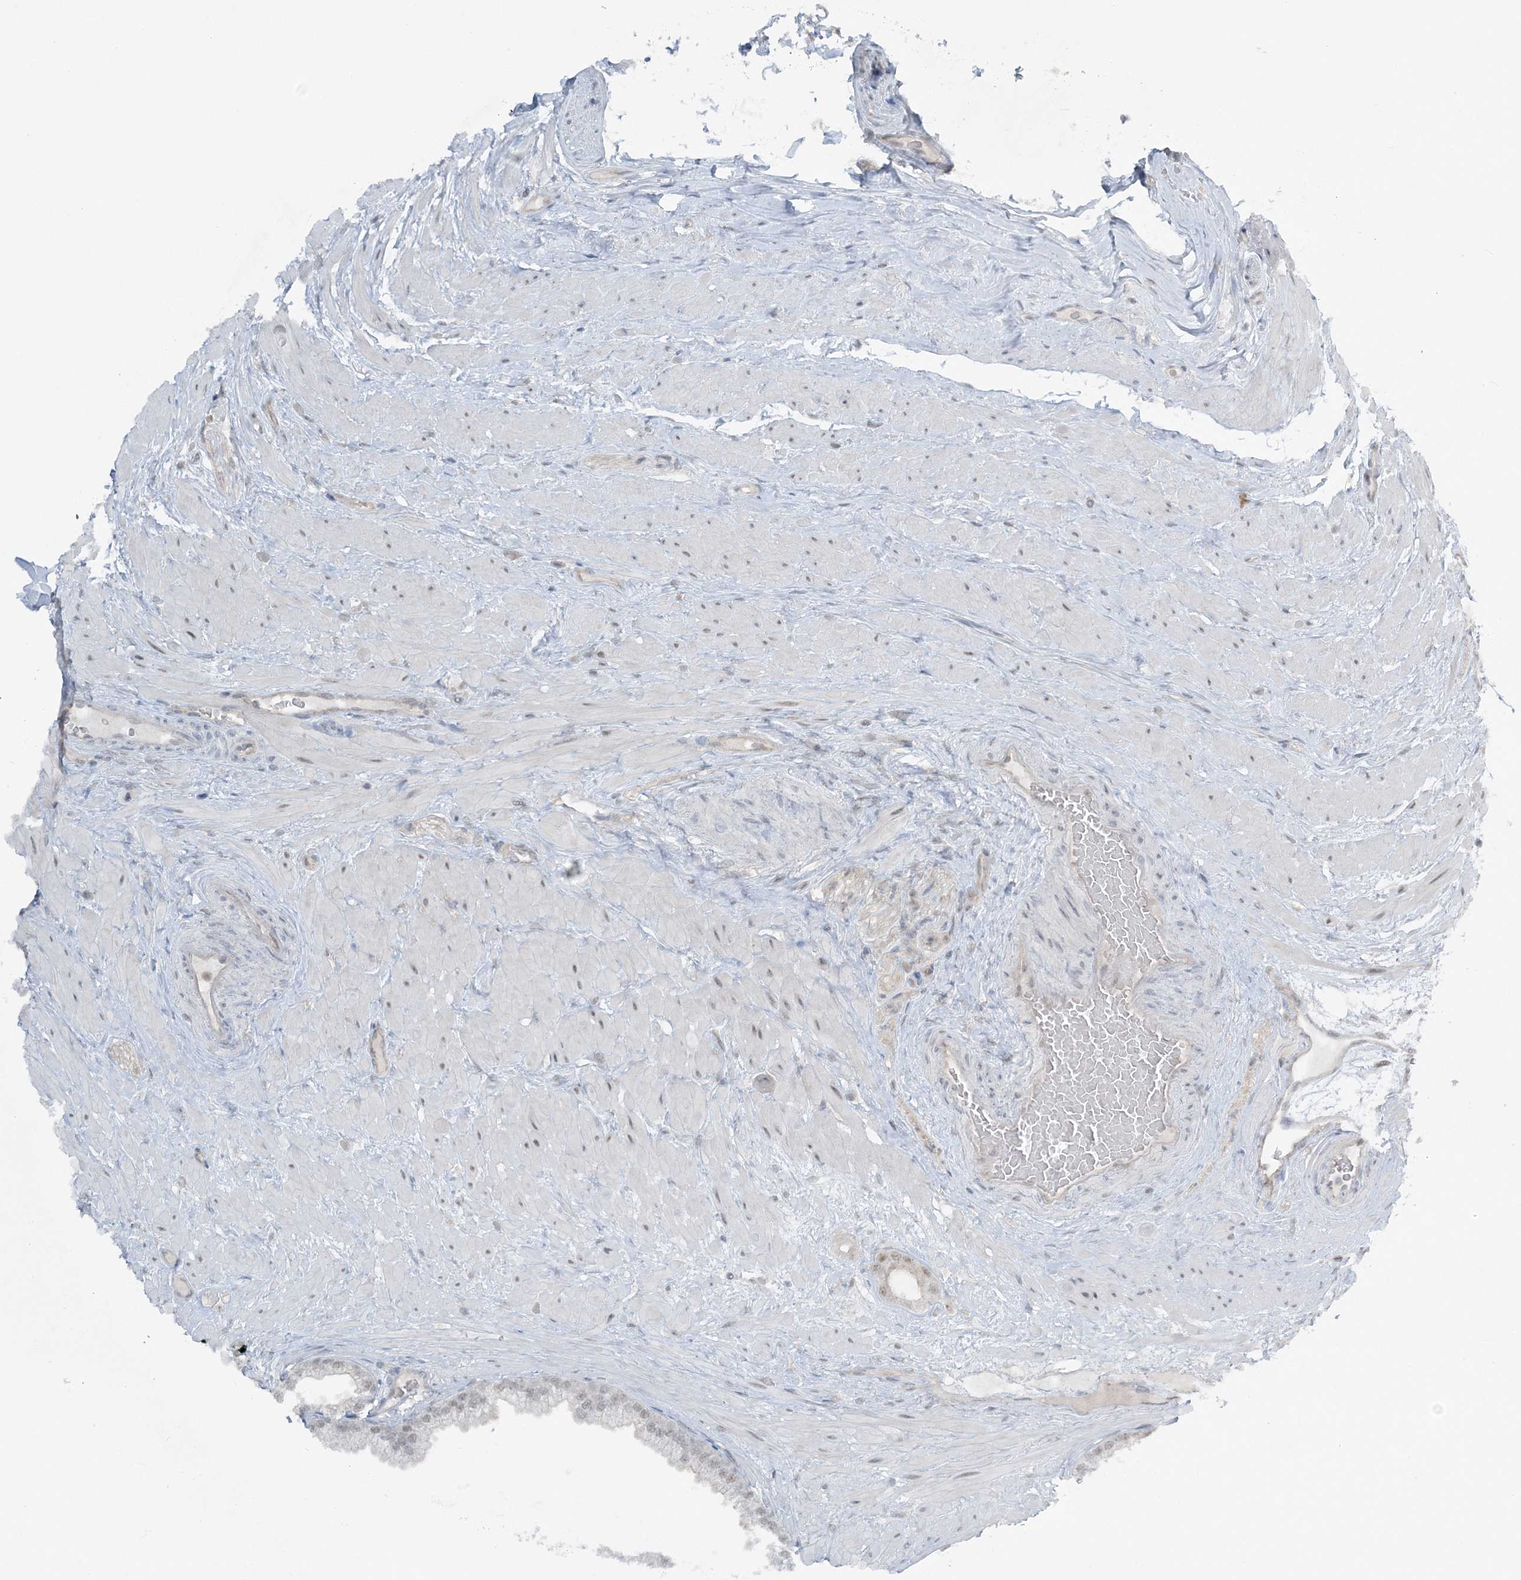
{"staining": {"intensity": "weak", "quantity": "25%-75%", "location": "cytoplasmic/membranous,nuclear"}, "tissue": "prostate cancer", "cell_type": "Tumor cells", "image_type": "cancer", "snomed": [{"axis": "morphology", "description": "Adenocarcinoma, Low grade"}, {"axis": "topography", "description": "Prostate"}], "caption": "The immunohistochemical stain shows weak cytoplasmic/membranous and nuclear staining in tumor cells of prostate cancer (low-grade adenocarcinoma) tissue.", "gene": "ATP11A", "patient": {"sex": "male", "age": 63}}